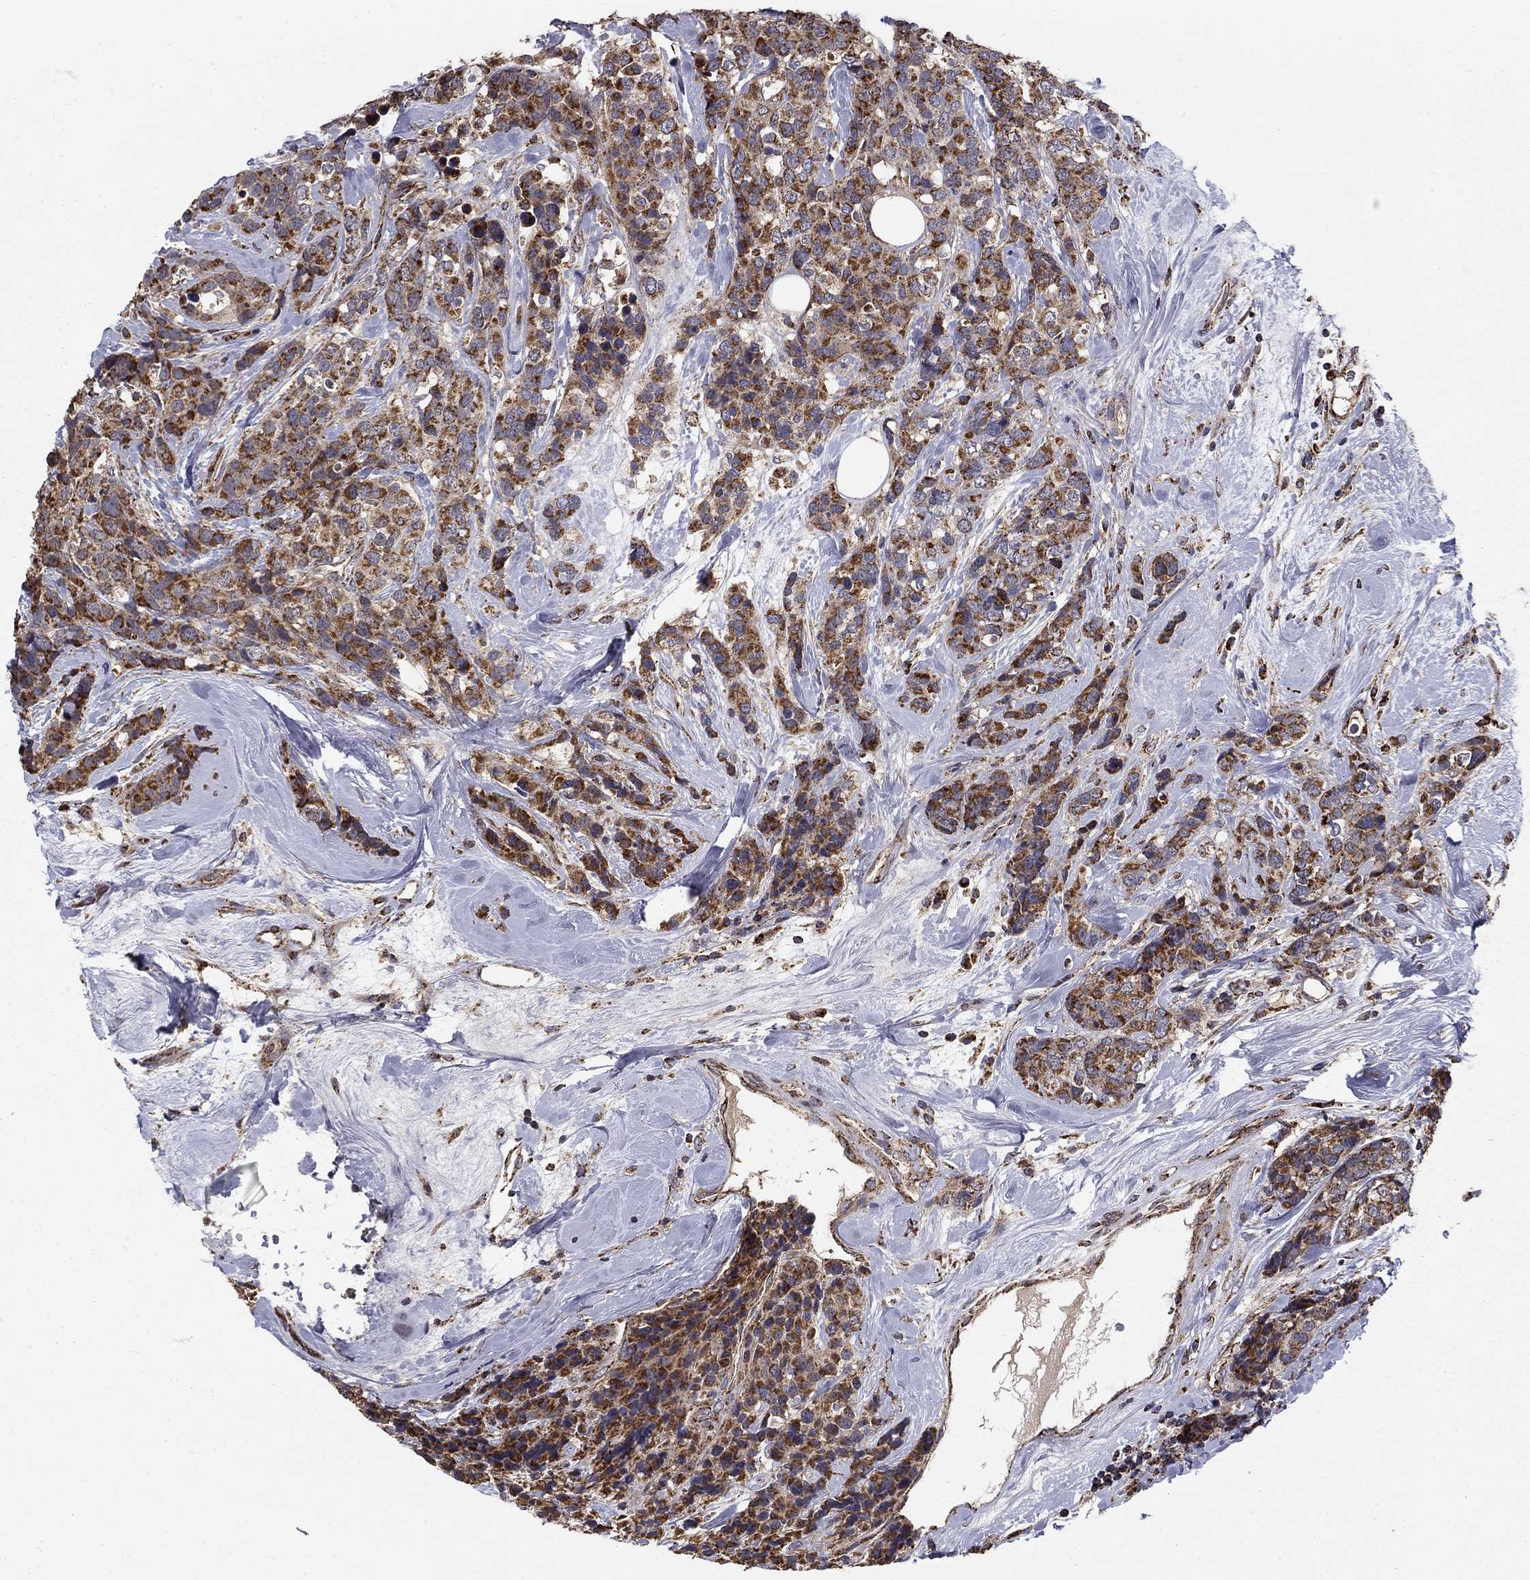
{"staining": {"intensity": "strong", "quantity": "25%-75%", "location": "cytoplasmic/membranous"}, "tissue": "breast cancer", "cell_type": "Tumor cells", "image_type": "cancer", "snomed": [{"axis": "morphology", "description": "Lobular carcinoma"}, {"axis": "topography", "description": "Breast"}], "caption": "DAB immunohistochemical staining of breast lobular carcinoma shows strong cytoplasmic/membranous protein expression in approximately 25%-75% of tumor cells.", "gene": "NDUFS8", "patient": {"sex": "female", "age": 59}}